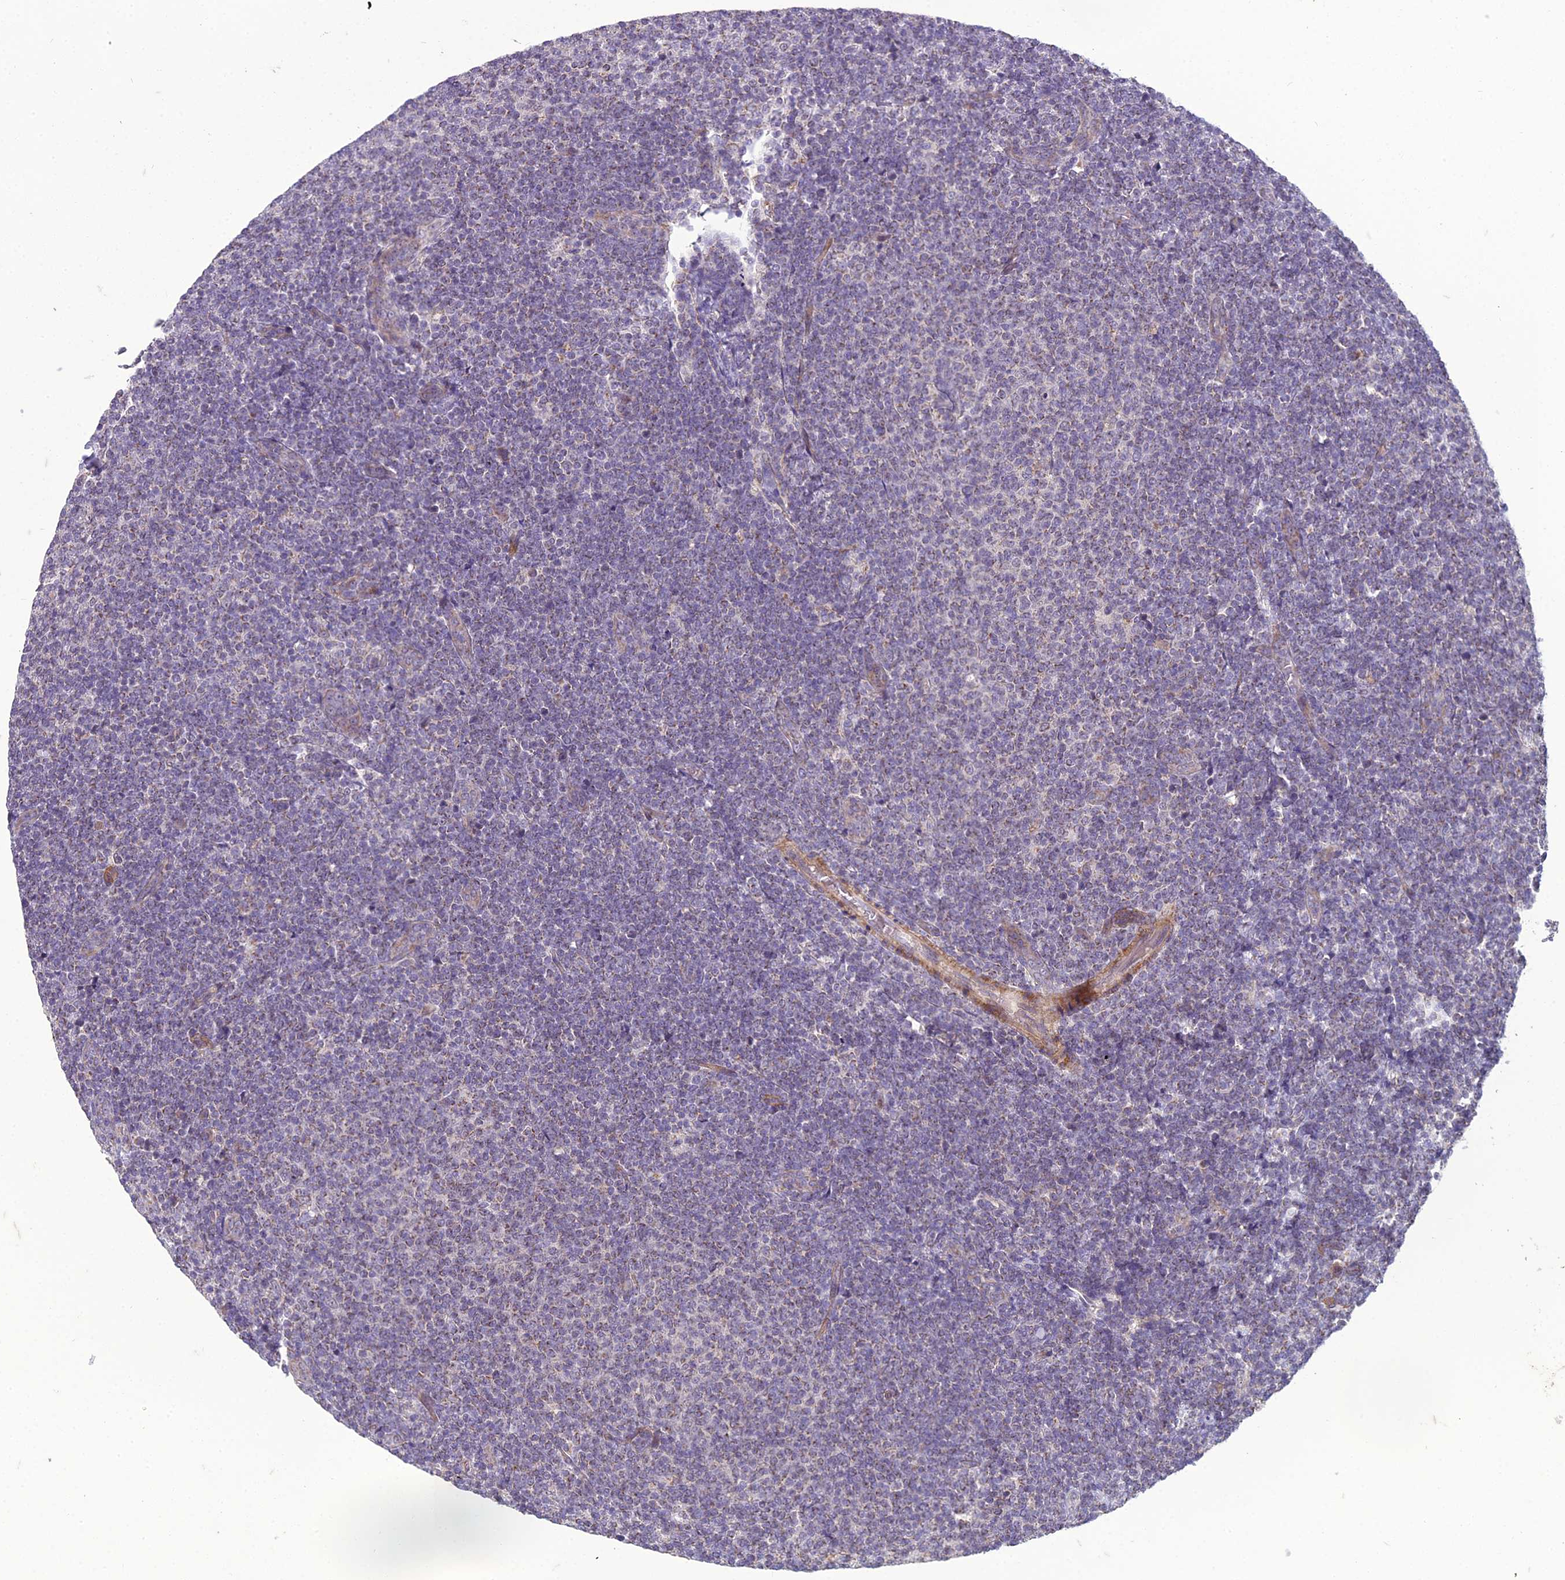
{"staining": {"intensity": "negative", "quantity": "none", "location": "none"}, "tissue": "lymphoma", "cell_type": "Tumor cells", "image_type": "cancer", "snomed": [{"axis": "morphology", "description": "Malignant lymphoma, non-Hodgkin's type, Low grade"}, {"axis": "topography", "description": "Lymph node"}], "caption": "The photomicrograph shows no significant positivity in tumor cells of lymphoma.", "gene": "DUS2", "patient": {"sex": "male", "age": 66}}